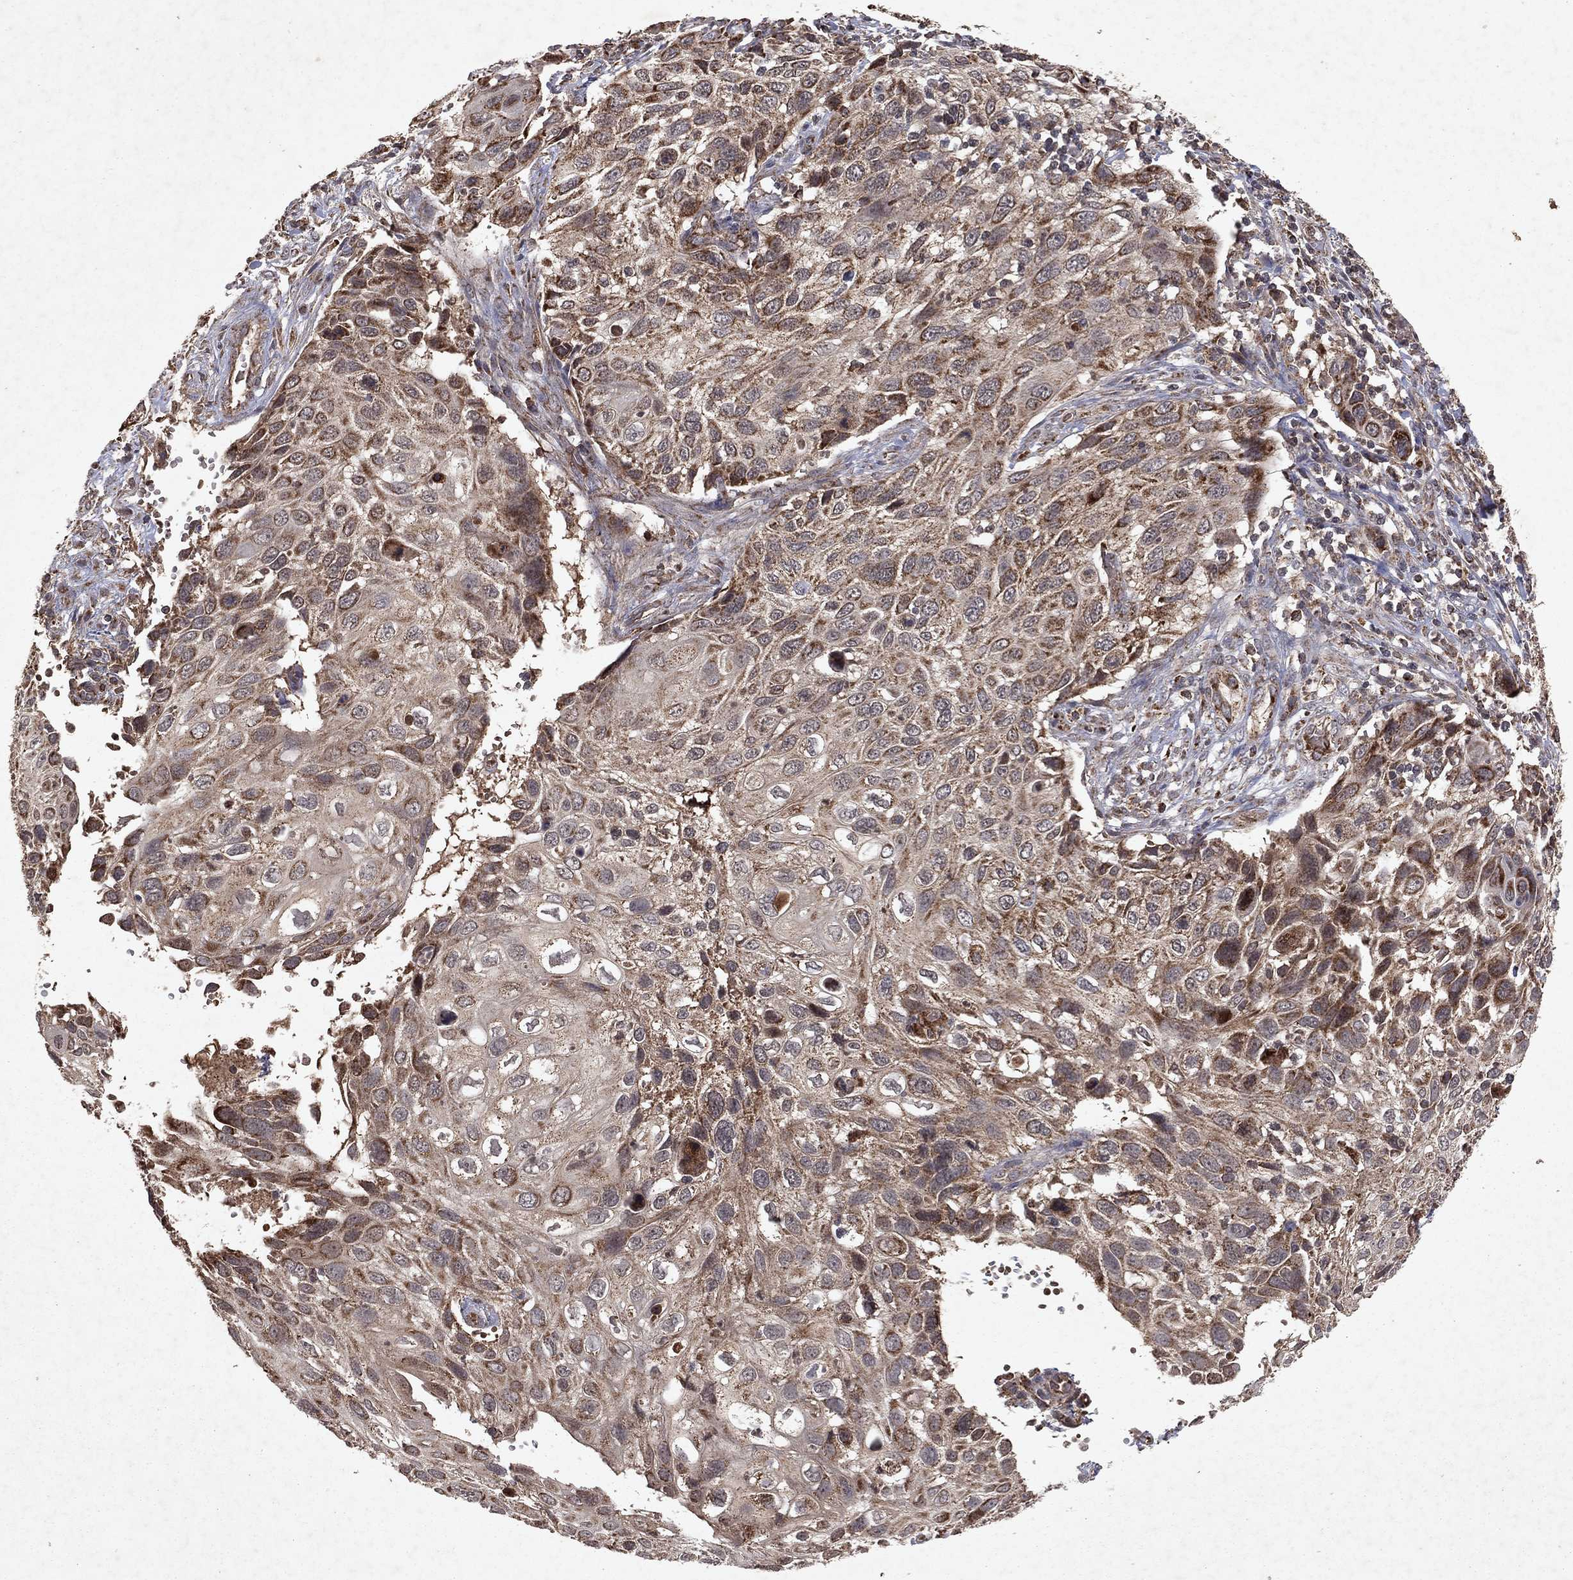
{"staining": {"intensity": "moderate", "quantity": "25%-75%", "location": "cytoplasmic/membranous"}, "tissue": "cervical cancer", "cell_type": "Tumor cells", "image_type": "cancer", "snomed": [{"axis": "morphology", "description": "Squamous cell carcinoma, NOS"}, {"axis": "topography", "description": "Cervix"}], "caption": "Cervical cancer (squamous cell carcinoma) tissue displays moderate cytoplasmic/membranous expression in about 25%-75% of tumor cells The staining is performed using DAB (3,3'-diaminobenzidine) brown chromogen to label protein expression. The nuclei are counter-stained blue using hematoxylin.", "gene": "PYROXD2", "patient": {"sex": "female", "age": 70}}